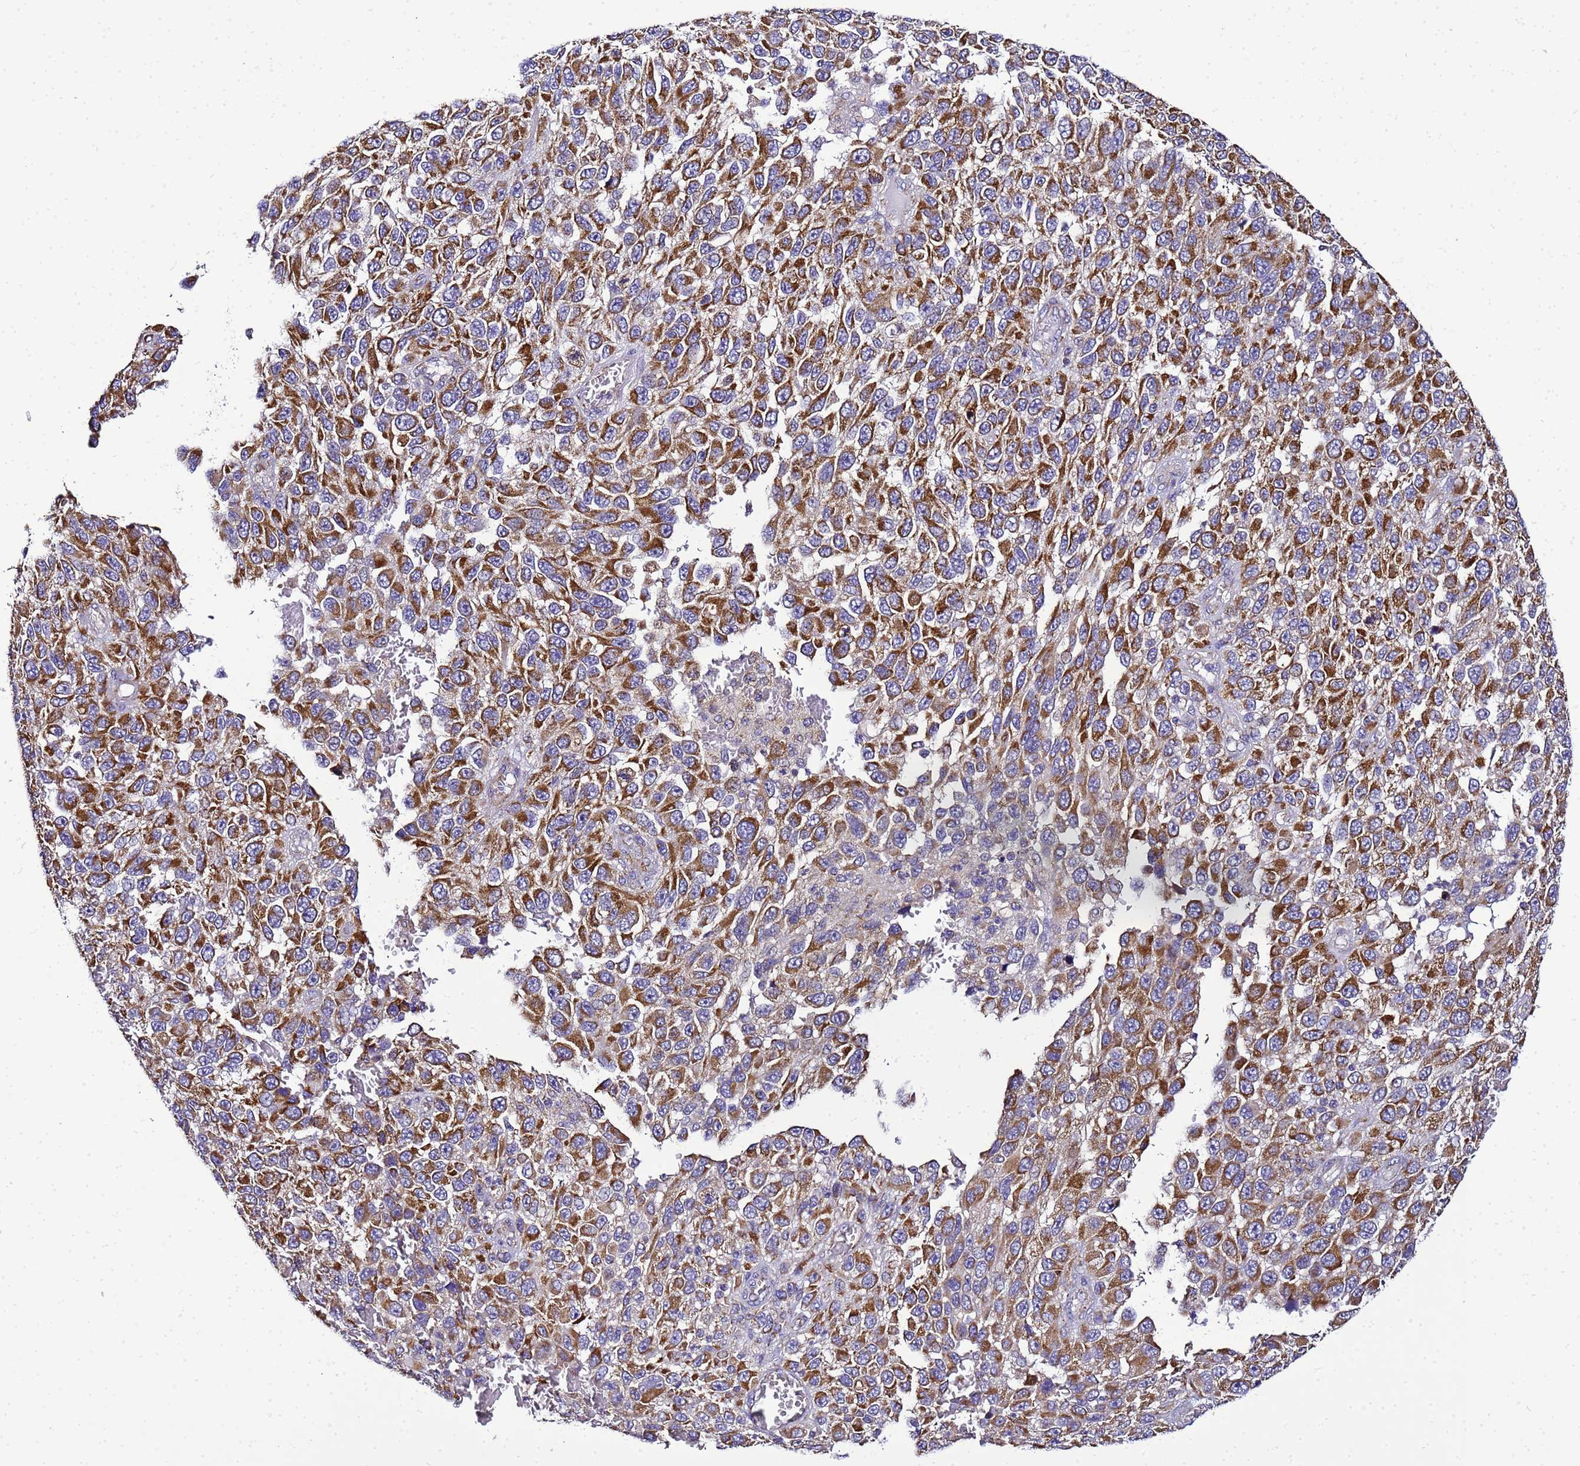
{"staining": {"intensity": "strong", "quantity": ">75%", "location": "cytoplasmic/membranous"}, "tissue": "melanoma", "cell_type": "Tumor cells", "image_type": "cancer", "snomed": [{"axis": "morphology", "description": "Normal tissue, NOS"}, {"axis": "morphology", "description": "Malignant melanoma, NOS"}, {"axis": "topography", "description": "Skin"}], "caption": "Immunohistochemistry (IHC) histopathology image of neoplastic tissue: human malignant melanoma stained using immunohistochemistry (IHC) displays high levels of strong protein expression localized specifically in the cytoplasmic/membranous of tumor cells, appearing as a cytoplasmic/membranous brown color.", "gene": "HIGD2A", "patient": {"sex": "female", "age": 96}}